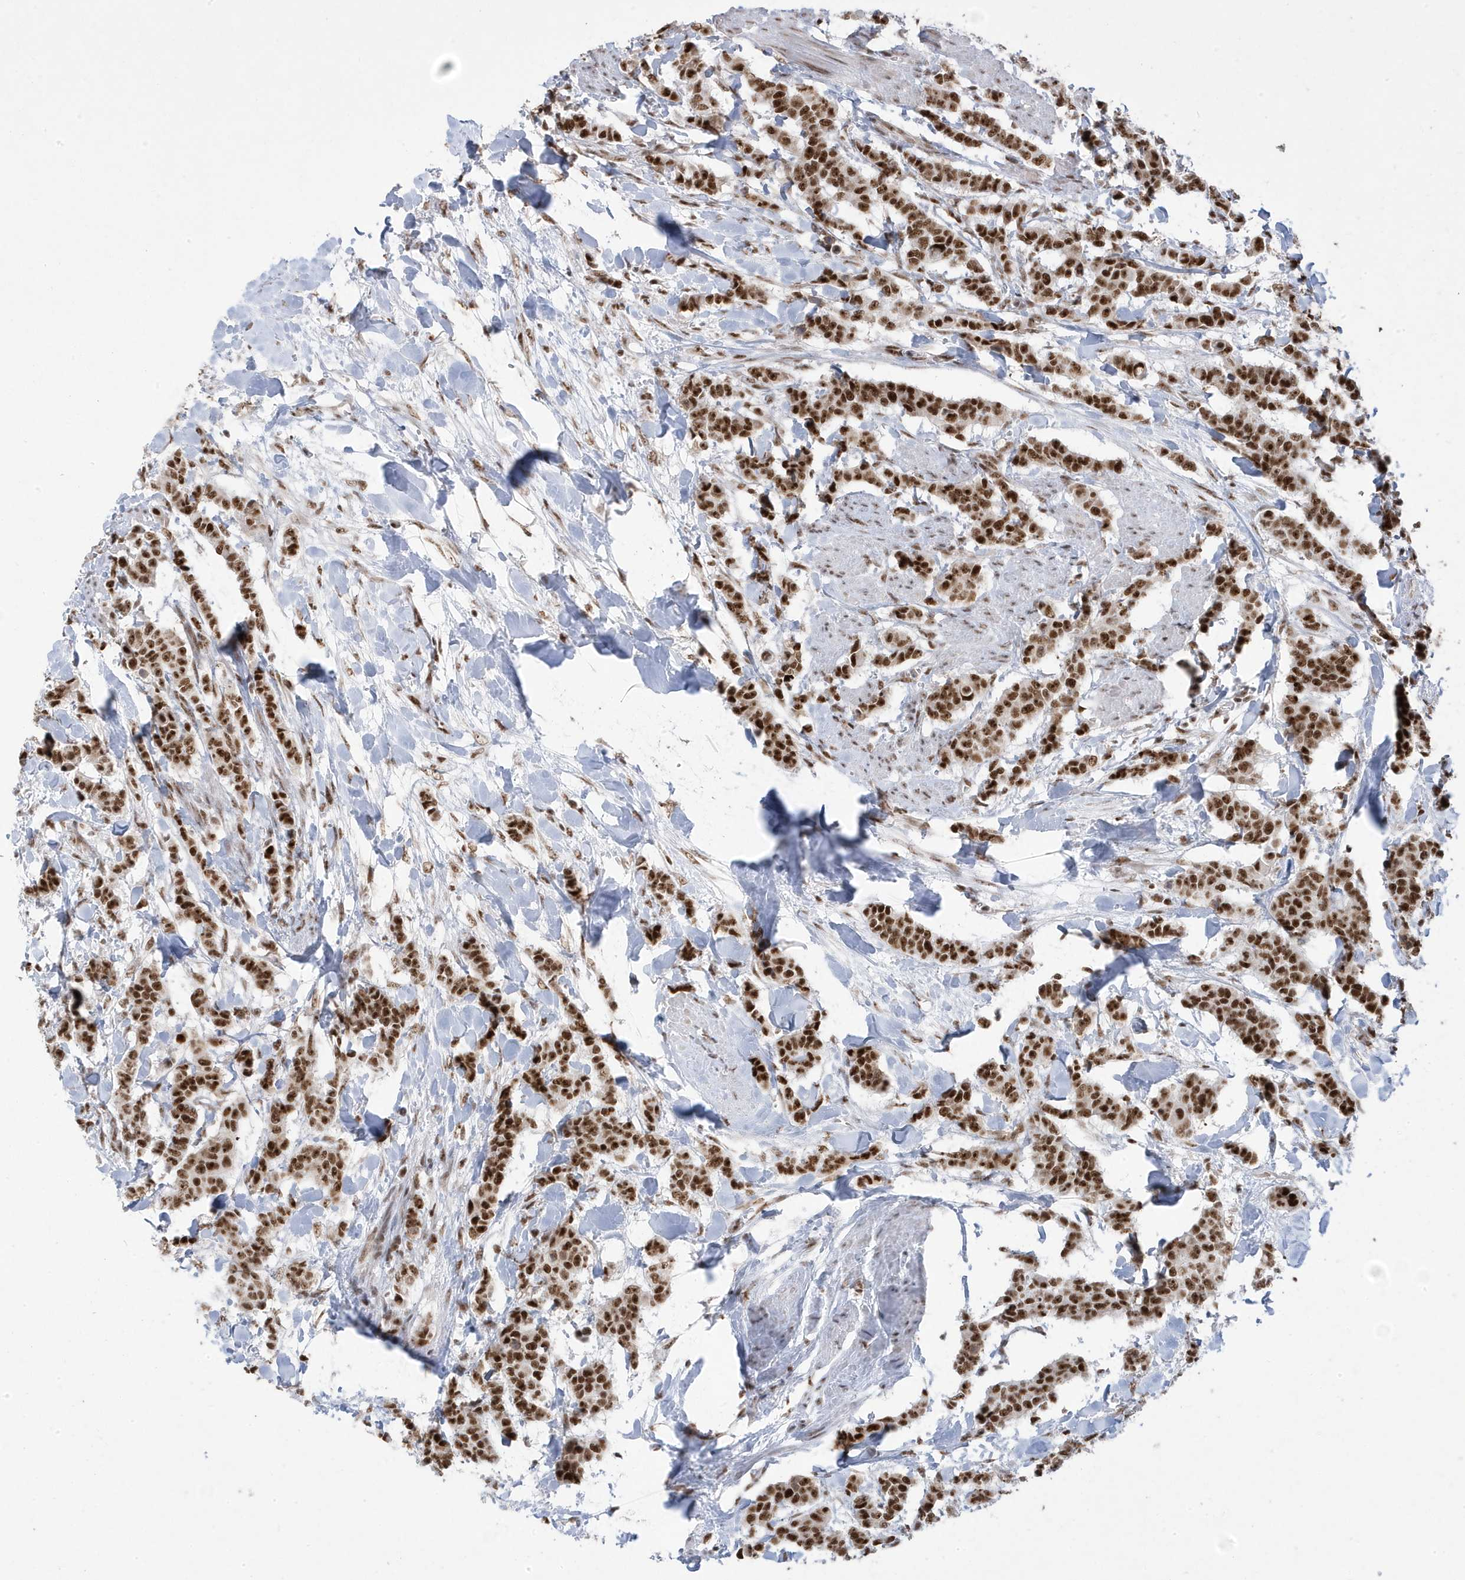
{"staining": {"intensity": "strong", "quantity": ">75%", "location": "nuclear"}, "tissue": "breast cancer", "cell_type": "Tumor cells", "image_type": "cancer", "snomed": [{"axis": "morphology", "description": "Duct carcinoma"}, {"axis": "topography", "description": "Breast"}], "caption": "This histopathology image demonstrates immunohistochemistry (IHC) staining of human breast infiltrating ductal carcinoma, with high strong nuclear positivity in approximately >75% of tumor cells.", "gene": "MTREX", "patient": {"sex": "female", "age": 40}}